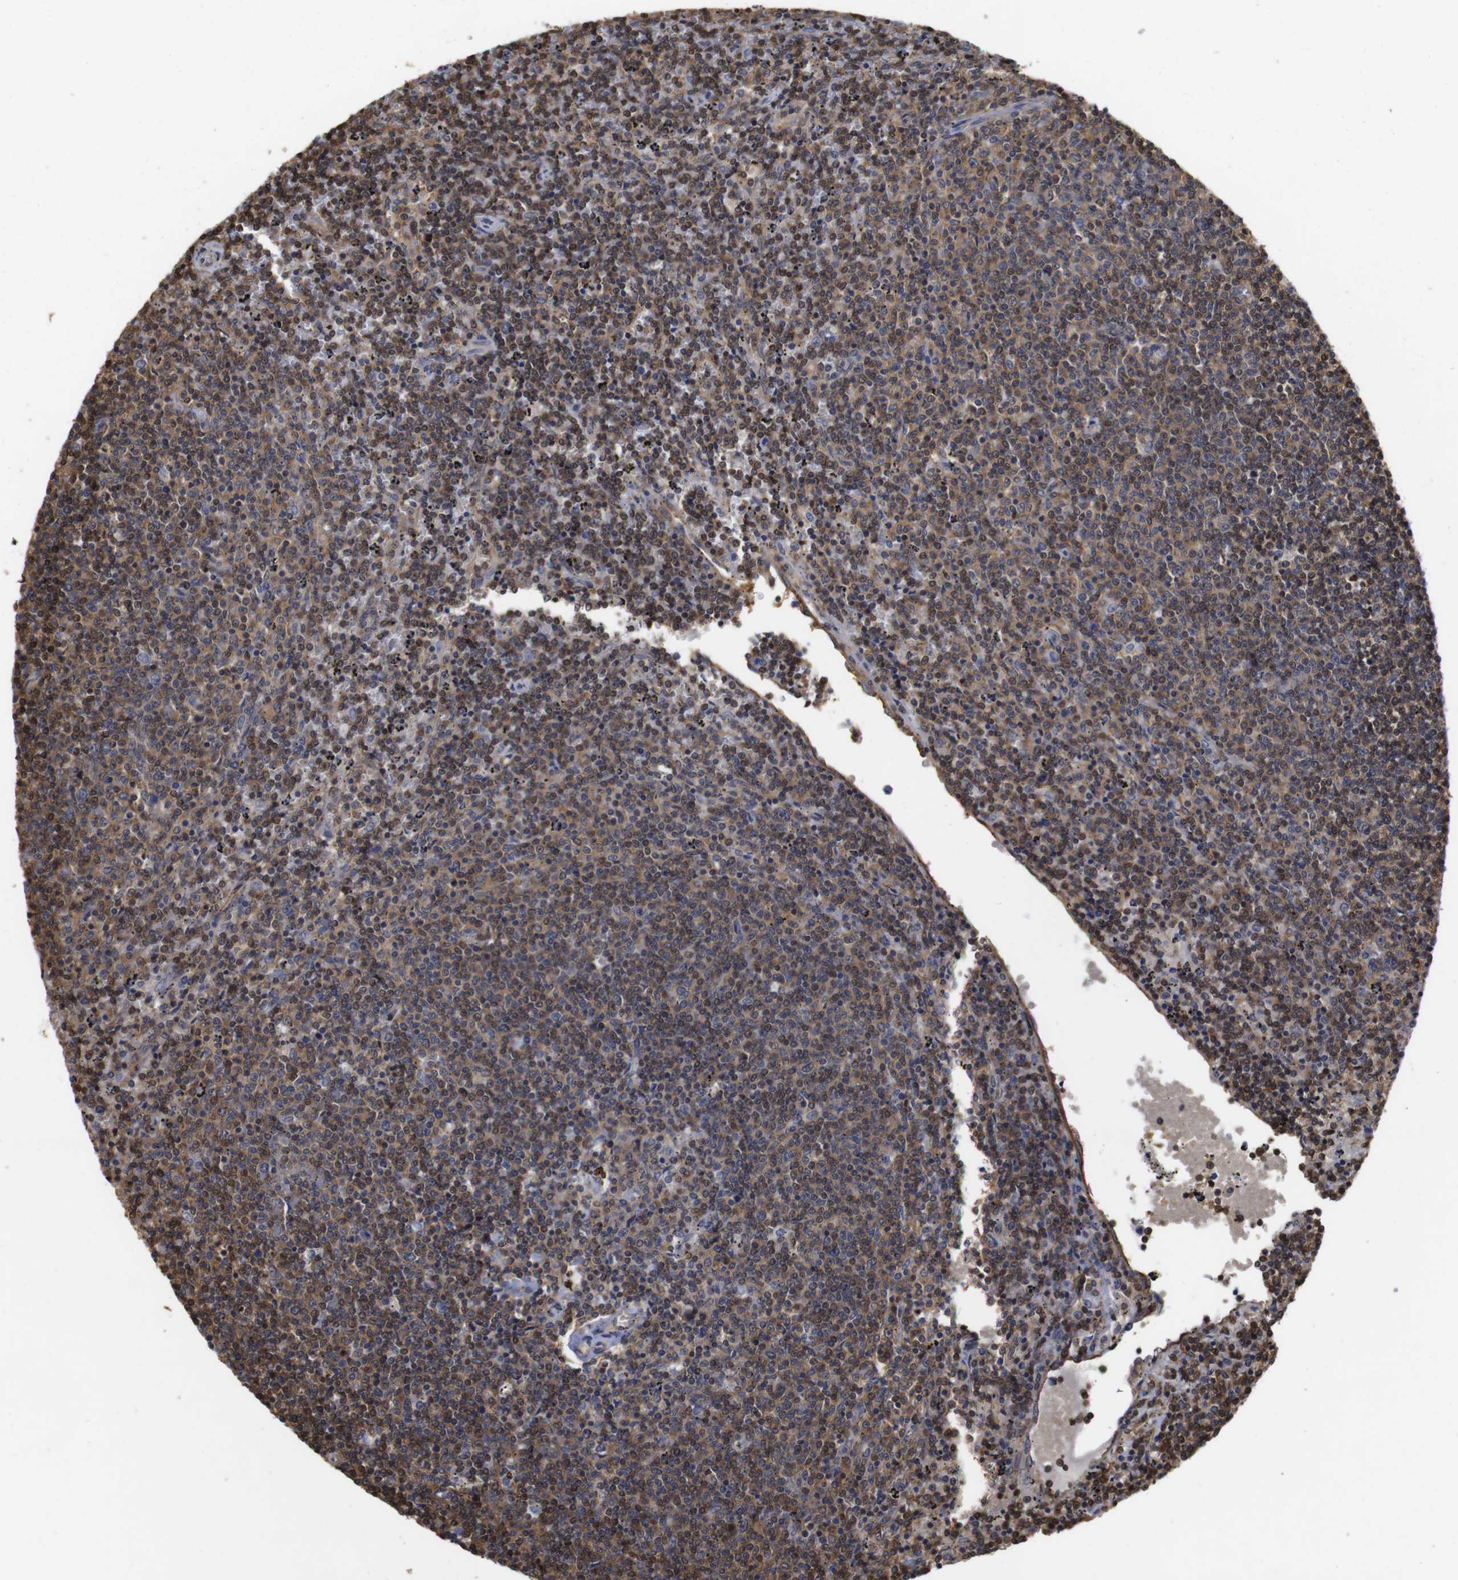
{"staining": {"intensity": "moderate", "quantity": ">75%", "location": "cytoplasmic/membranous,nuclear"}, "tissue": "lymphoma", "cell_type": "Tumor cells", "image_type": "cancer", "snomed": [{"axis": "morphology", "description": "Malignant lymphoma, non-Hodgkin's type, Low grade"}, {"axis": "topography", "description": "Spleen"}], "caption": "Lymphoma was stained to show a protein in brown. There is medium levels of moderate cytoplasmic/membranous and nuclear expression in about >75% of tumor cells.", "gene": "SUMO3", "patient": {"sex": "female", "age": 50}}